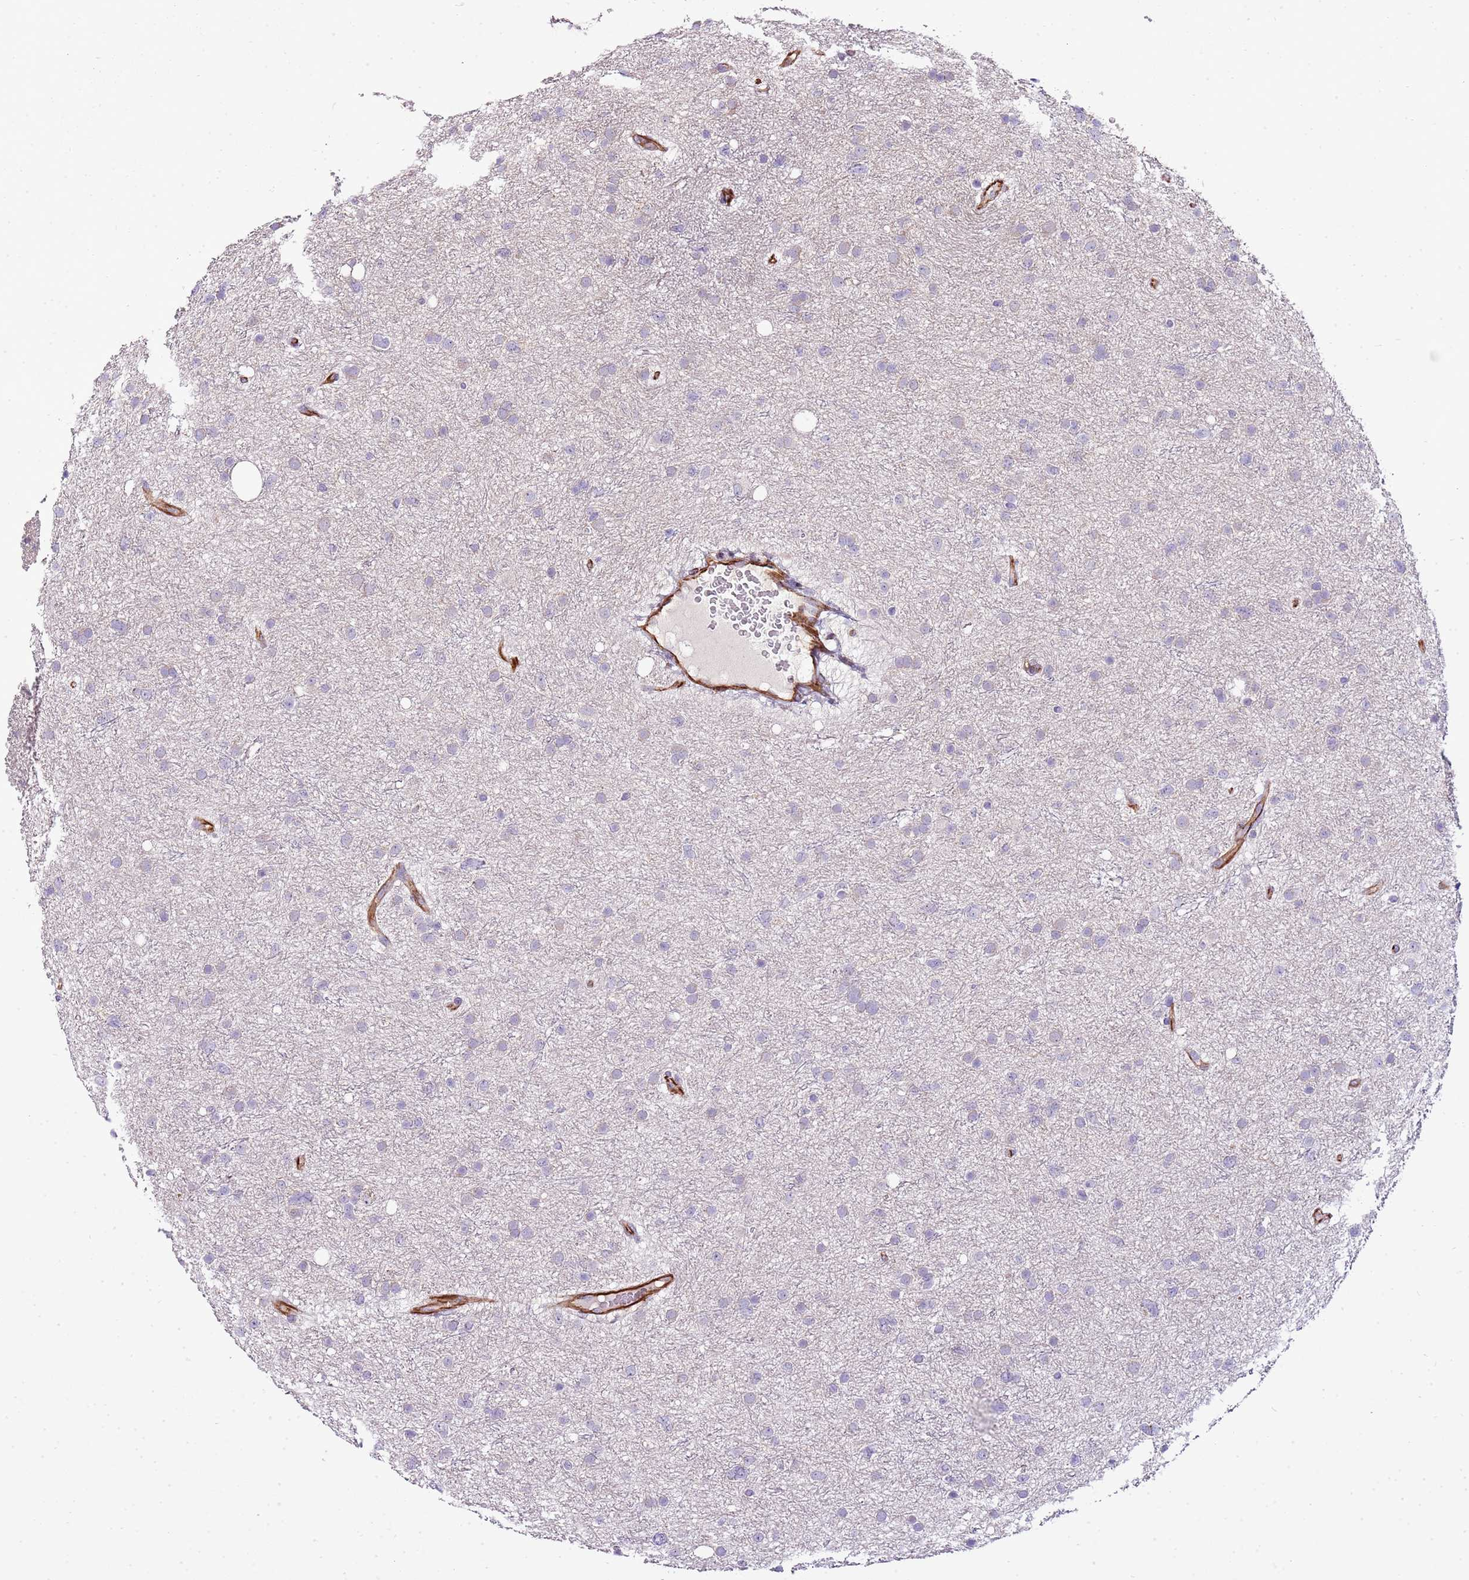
{"staining": {"intensity": "negative", "quantity": "none", "location": "none"}, "tissue": "glioma", "cell_type": "Tumor cells", "image_type": "cancer", "snomed": [{"axis": "morphology", "description": "Glioma, malignant, Low grade"}, {"axis": "topography", "description": "Cerebral cortex"}], "caption": "Immunohistochemistry (IHC) of malignant glioma (low-grade) reveals no expression in tumor cells. (Immunohistochemistry, brightfield microscopy, high magnification).", "gene": "ZNF786", "patient": {"sex": "female", "age": 39}}